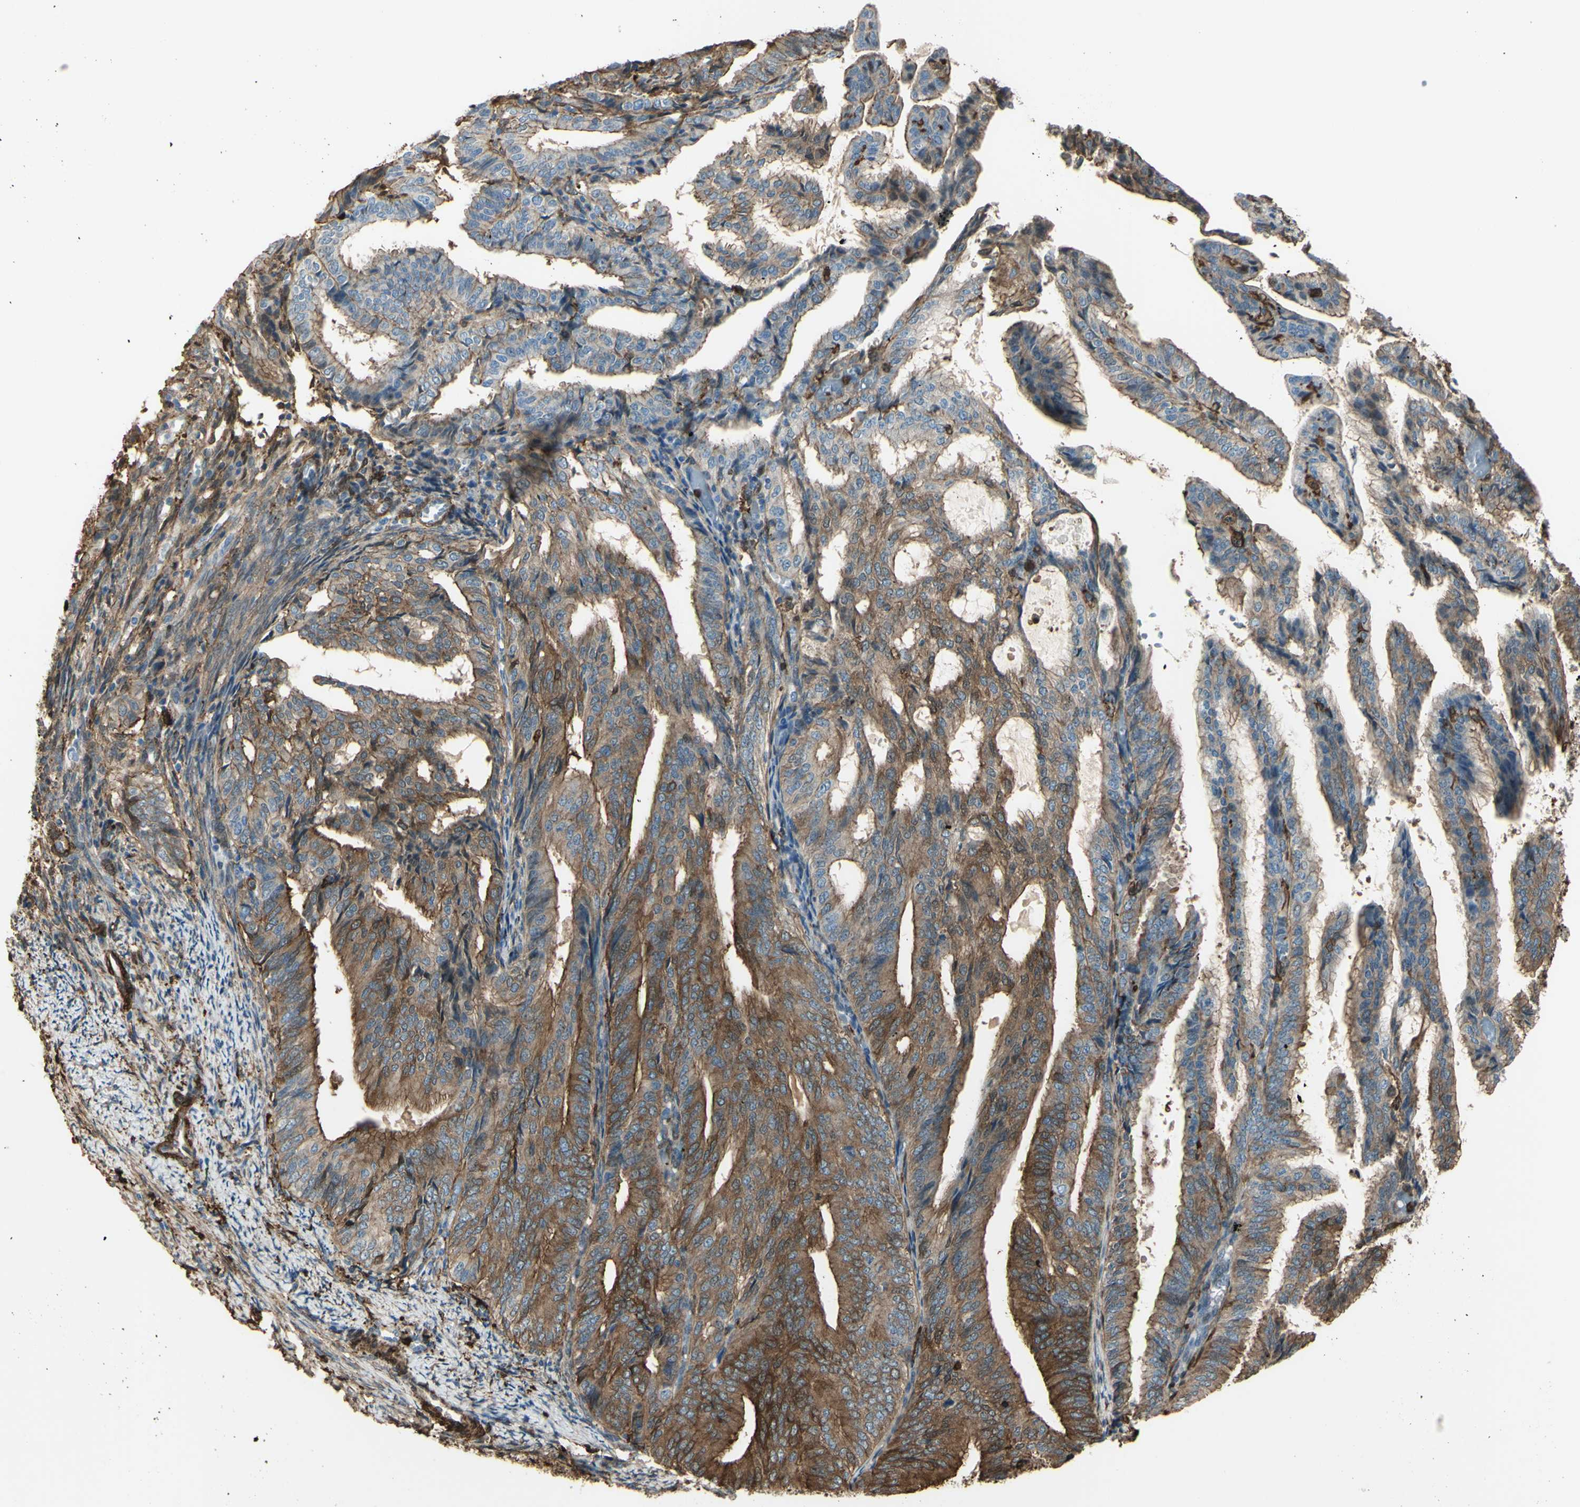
{"staining": {"intensity": "moderate", "quantity": "25%-75%", "location": "cytoplasmic/membranous"}, "tissue": "endometrial cancer", "cell_type": "Tumor cells", "image_type": "cancer", "snomed": [{"axis": "morphology", "description": "Adenocarcinoma, NOS"}, {"axis": "topography", "description": "Endometrium"}], "caption": "An image showing moderate cytoplasmic/membranous staining in approximately 25%-75% of tumor cells in adenocarcinoma (endometrial), as visualized by brown immunohistochemical staining.", "gene": "GSN", "patient": {"sex": "female", "age": 58}}